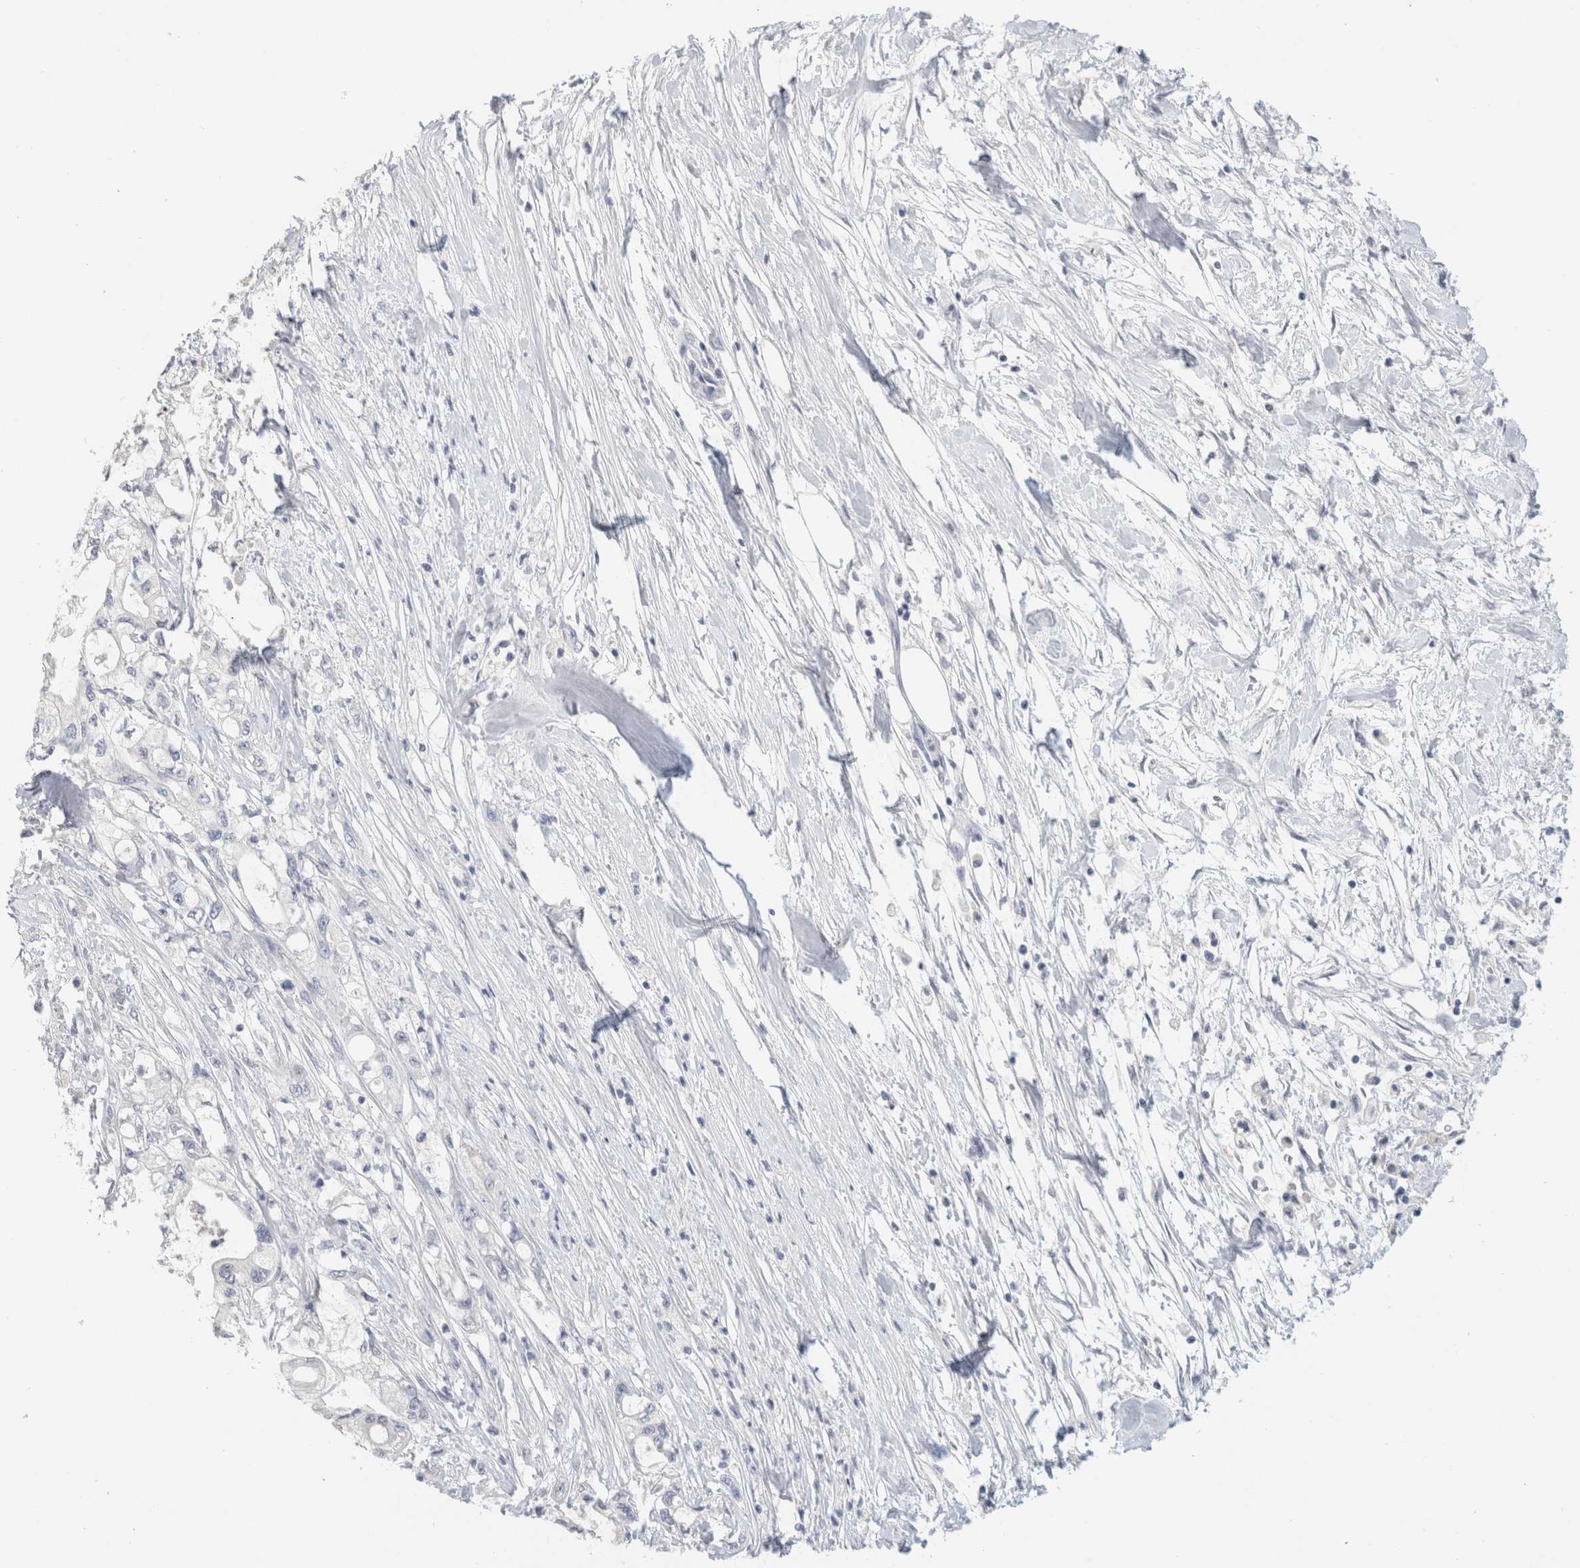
{"staining": {"intensity": "negative", "quantity": "none", "location": "none"}, "tissue": "pancreatic cancer", "cell_type": "Tumor cells", "image_type": "cancer", "snomed": [{"axis": "morphology", "description": "Adenocarcinoma, NOS"}, {"axis": "topography", "description": "Pancreas"}], "caption": "Immunohistochemistry (IHC) histopathology image of human adenocarcinoma (pancreatic) stained for a protein (brown), which shows no staining in tumor cells.", "gene": "NEFM", "patient": {"sex": "male", "age": 79}}